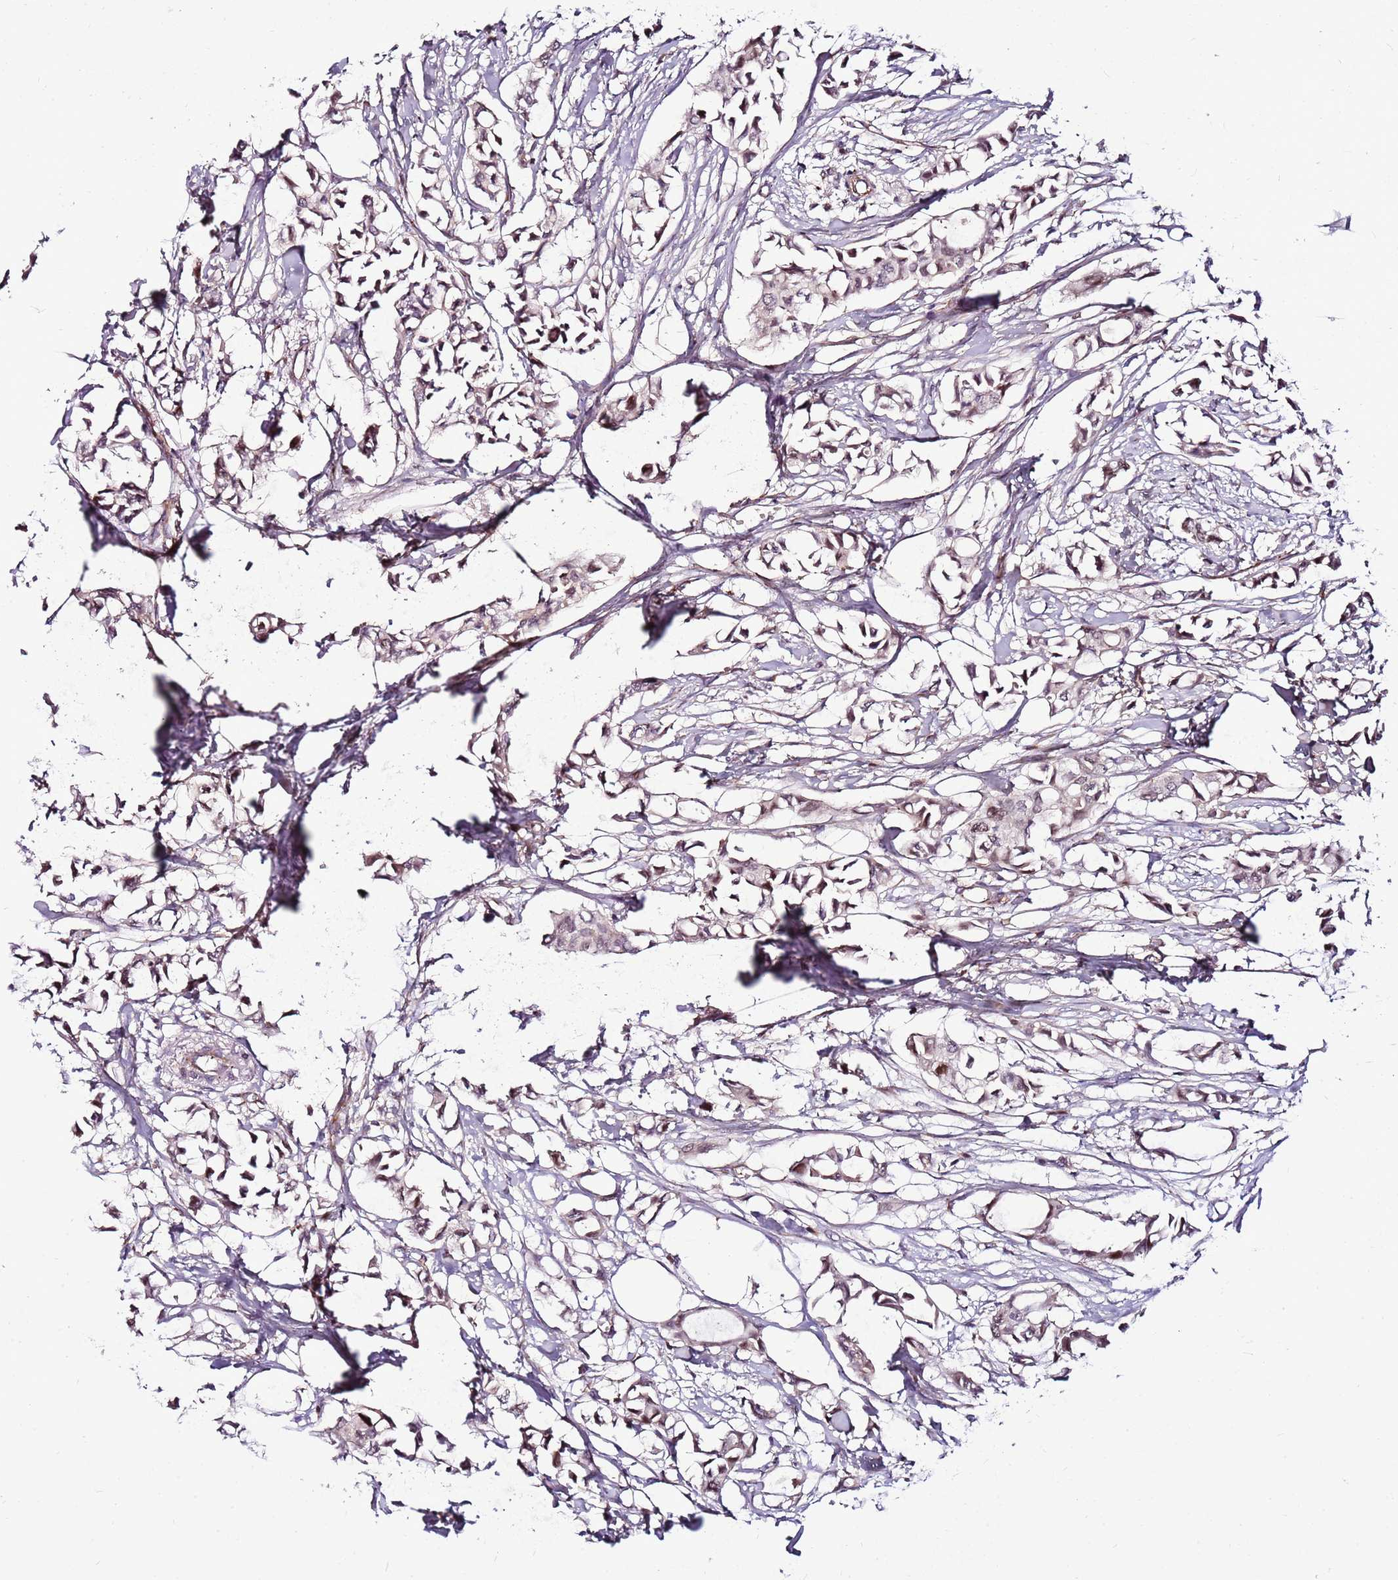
{"staining": {"intensity": "weak", "quantity": "25%-75%", "location": "cytoplasmic/membranous"}, "tissue": "breast cancer", "cell_type": "Tumor cells", "image_type": "cancer", "snomed": [{"axis": "morphology", "description": "Duct carcinoma"}, {"axis": "topography", "description": "Breast"}], "caption": "This photomicrograph demonstrates intraductal carcinoma (breast) stained with IHC to label a protein in brown. The cytoplasmic/membranous of tumor cells show weak positivity for the protein. Nuclei are counter-stained blue.", "gene": "POLE3", "patient": {"sex": "female", "age": 41}}